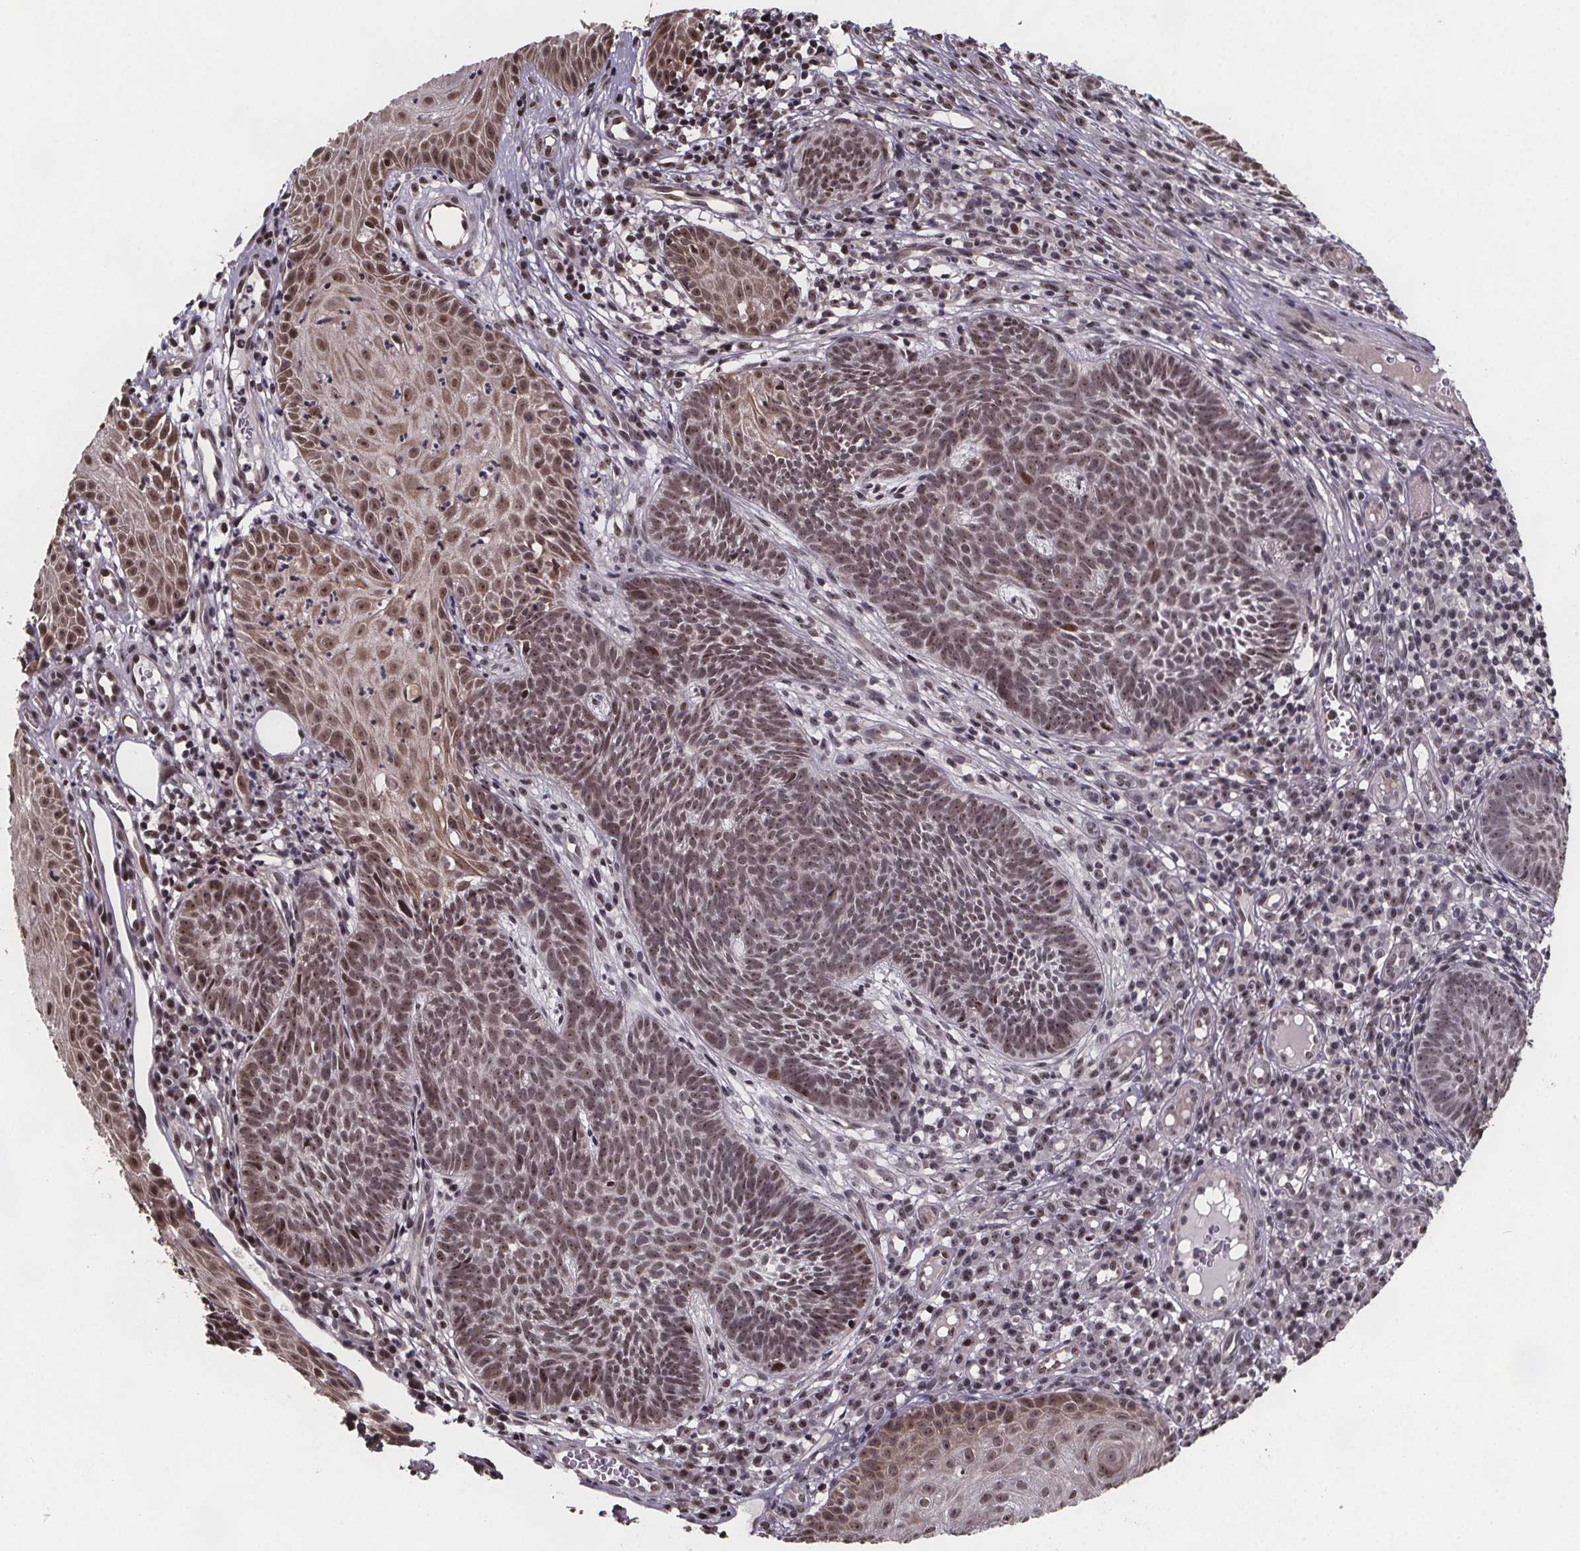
{"staining": {"intensity": "moderate", "quantity": ">75%", "location": "nuclear"}, "tissue": "skin cancer", "cell_type": "Tumor cells", "image_type": "cancer", "snomed": [{"axis": "morphology", "description": "Basal cell carcinoma"}, {"axis": "topography", "description": "Skin"}], "caption": "Skin basal cell carcinoma was stained to show a protein in brown. There is medium levels of moderate nuclear expression in about >75% of tumor cells. (DAB (3,3'-diaminobenzidine) = brown stain, brightfield microscopy at high magnification).", "gene": "U2SURP", "patient": {"sex": "male", "age": 59}}